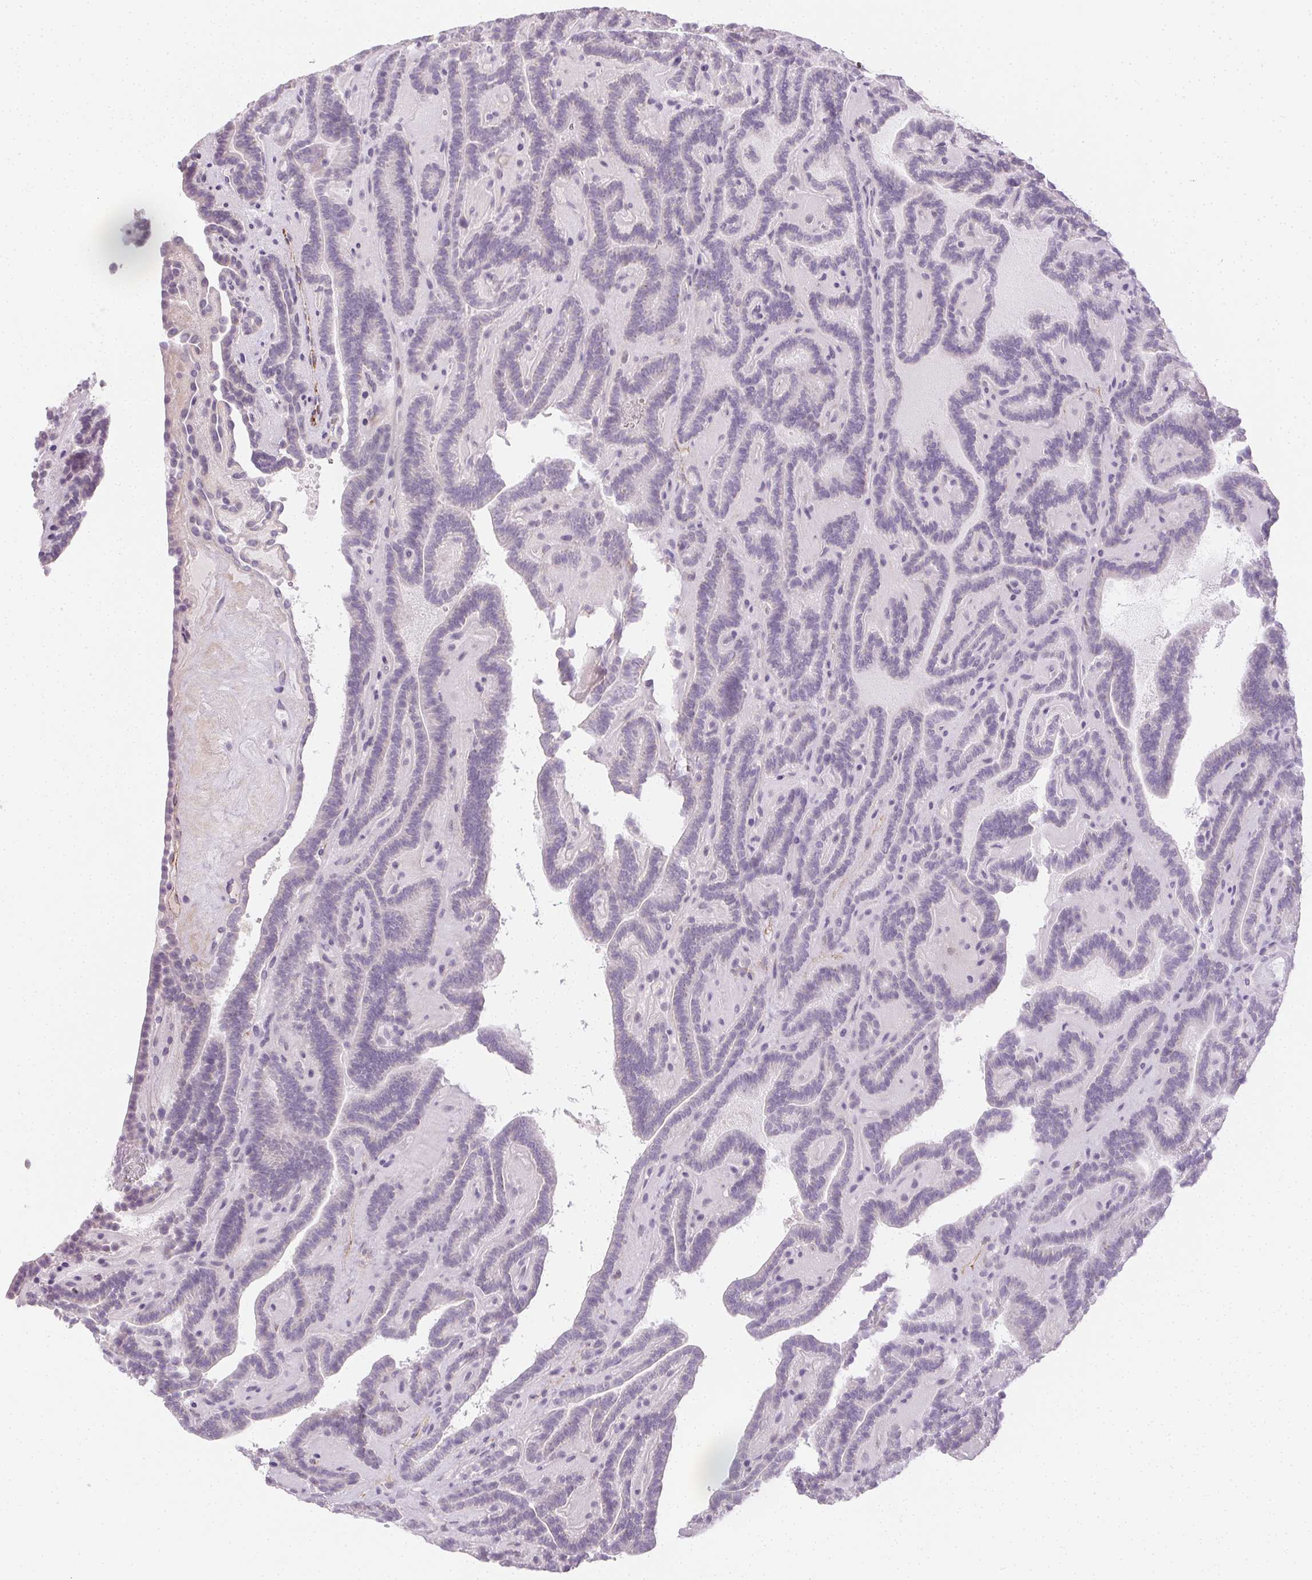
{"staining": {"intensity": "negative", "quantity": "none", "location": "none"}, "tissue": "thyroid cancer", "cell_type": "Tumor cells", "image_type": "cancer", "snomed": [{"axis": "morphology", "description": "Papillary adenocarcinoma, NOS"}, {"axis": "topography", "description": "Thyroid gland"}], "caption": "Immunohistochemistry (IHC) of human thyroid cancer reveals no staining in tumor cells.", "gene": "SMYD1", "patient": {"sex": "female", "age": 21}}